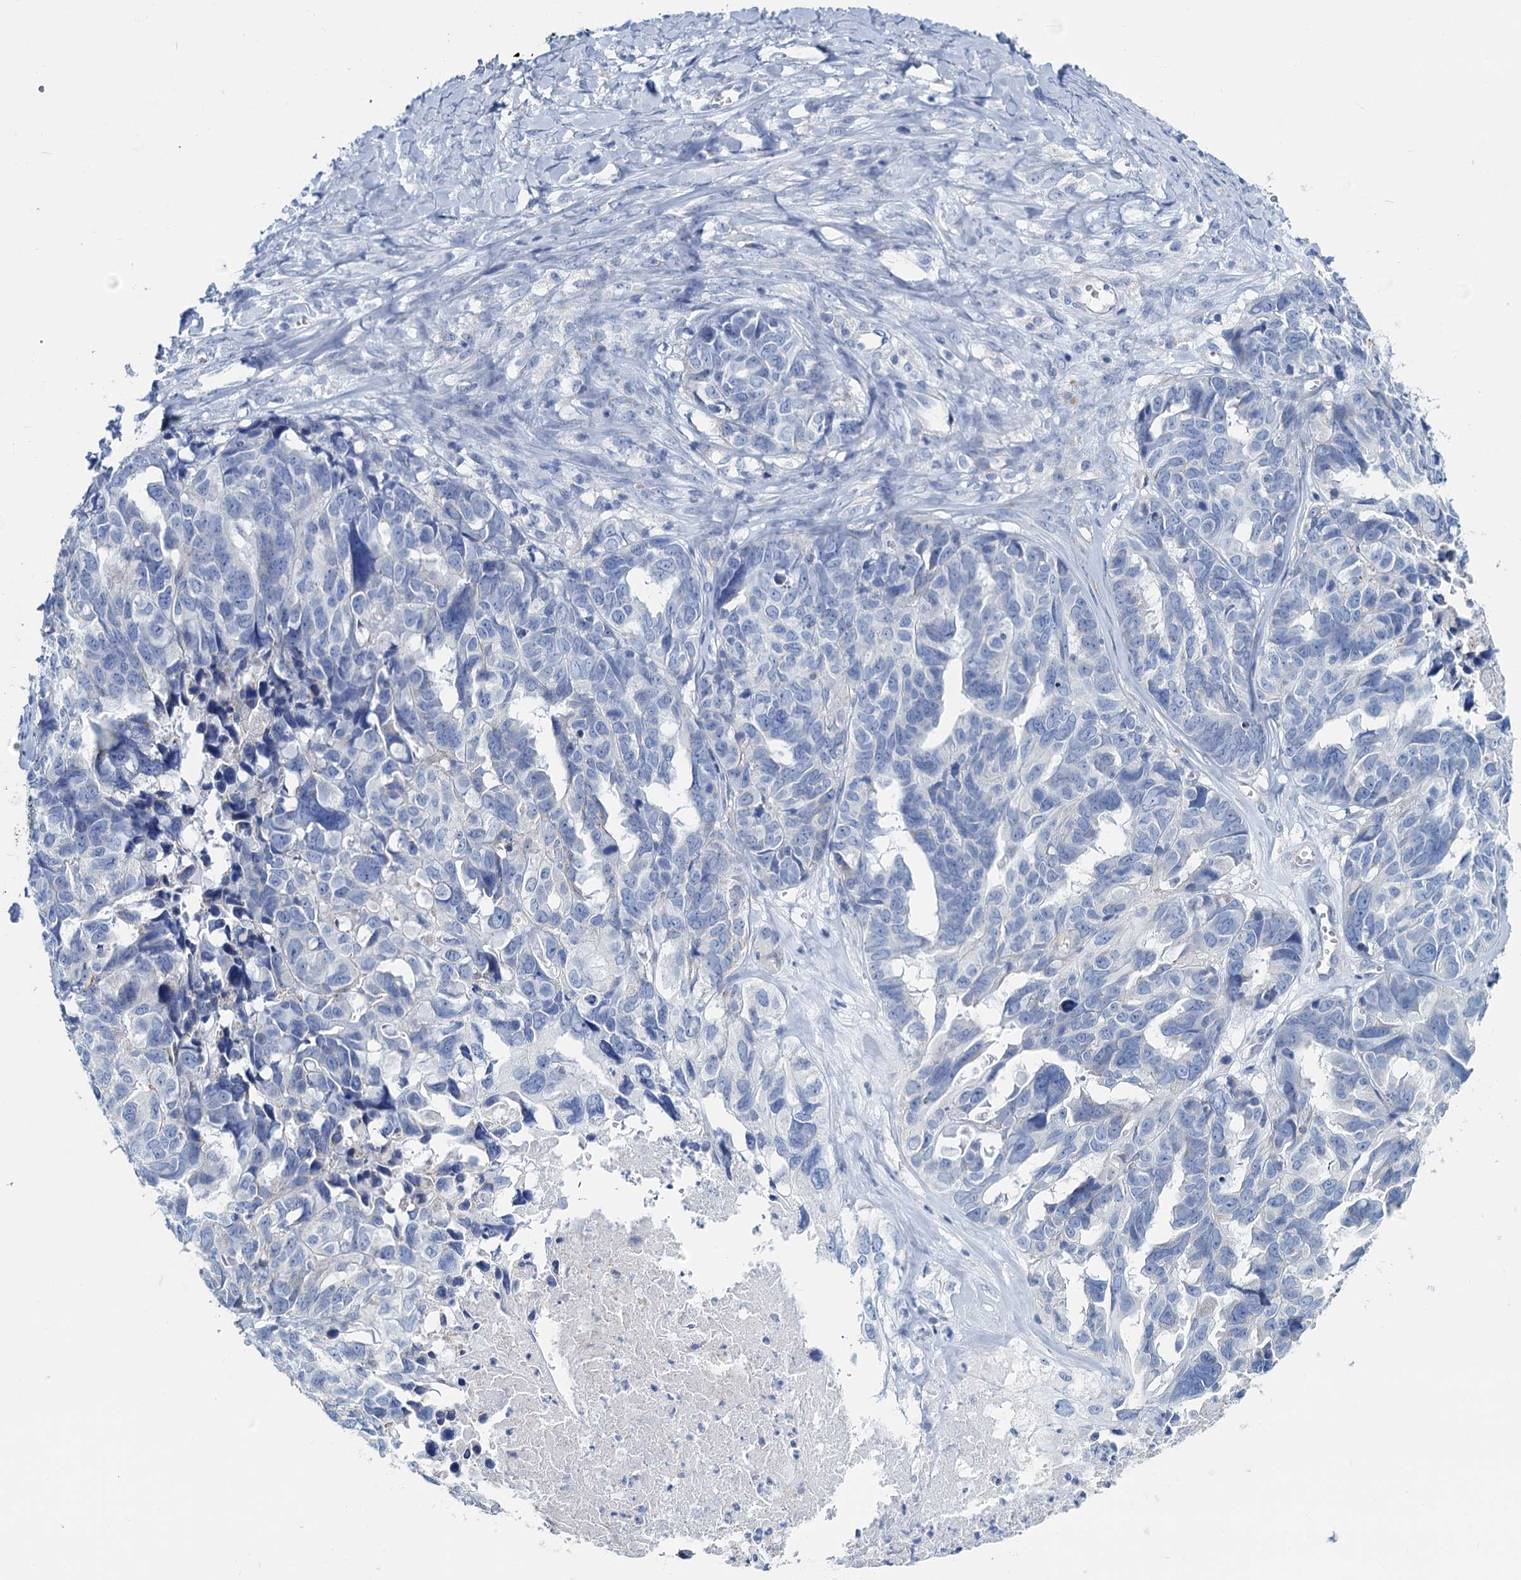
{"staining": {"intensity": "negative", "quantity": "none", "location": "none"}, "tissue": "ovarian cancer", "cell_type": "Tumor cells", "image_type": "cancer", "snomed": [{"axis": "morphology", "description": "Cystadenocarcinoma, serous, NOS"}, {"axis": "topography", "description": "Ovary"}], "caption": "Human ovarian cancer (serous cystadenocarcinoma) stained for a protein using IHC demonstrates no expression in tumor cells.", "gene": "SLC1A3", "patient": {"sex": "female", "age": 79}}